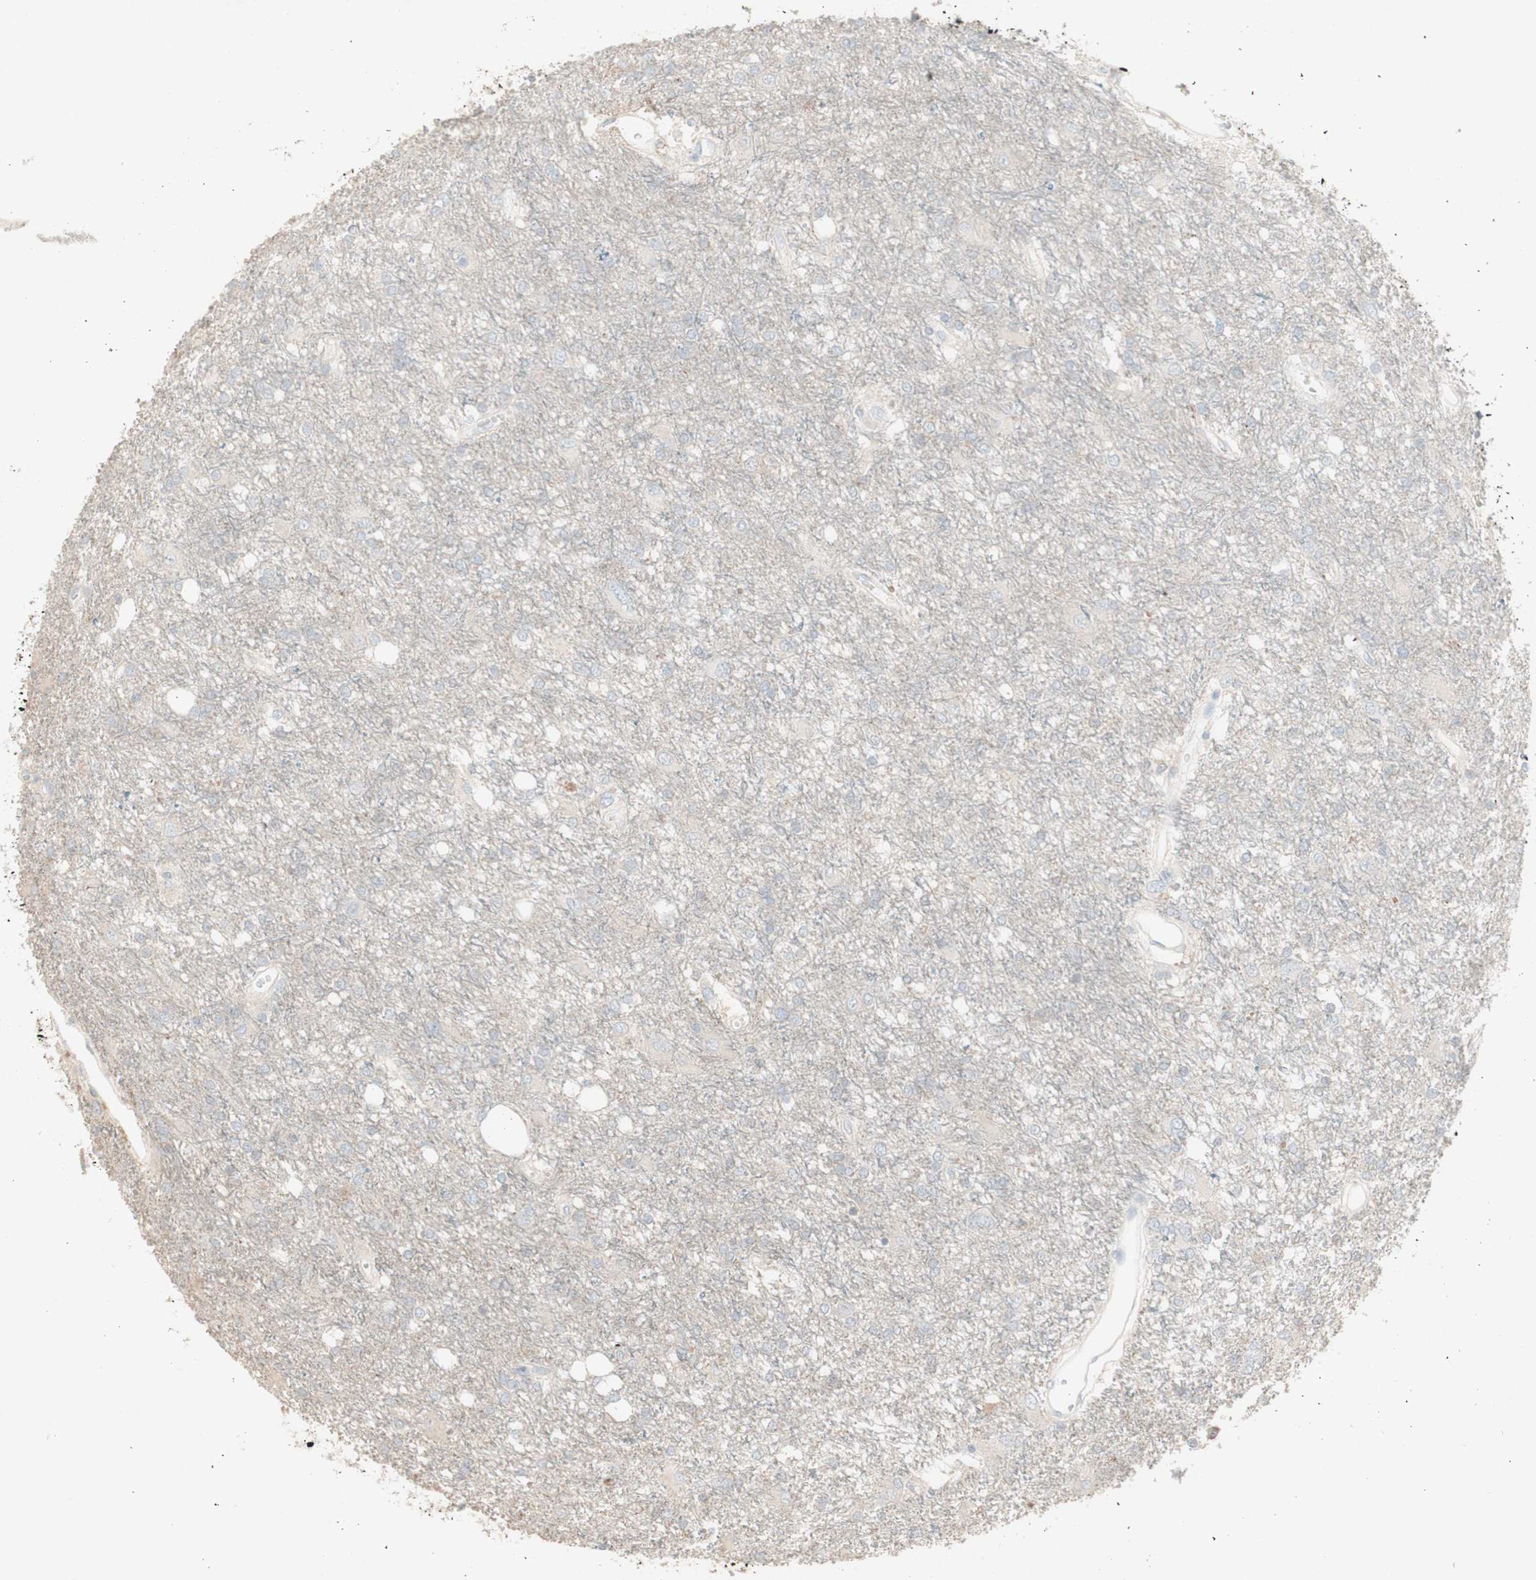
{"staining": {"intensity": "negative", "quantity": "none", "location": "none"}, "tissue": "glioma", "cell_type": "Tumor cells", "image_type": "cancer", "snomed": [{"axis": "morphology", "description": "Glioma, malignant, High grade"}, {"axis": "topography", "description": "Brain"}], "caption": "Tumor cells are negative for brown protein staining in malignant glioma (high-grade).", "gene": "ATP6V1B1", "patient": {"sex": "female", "age": 59}}